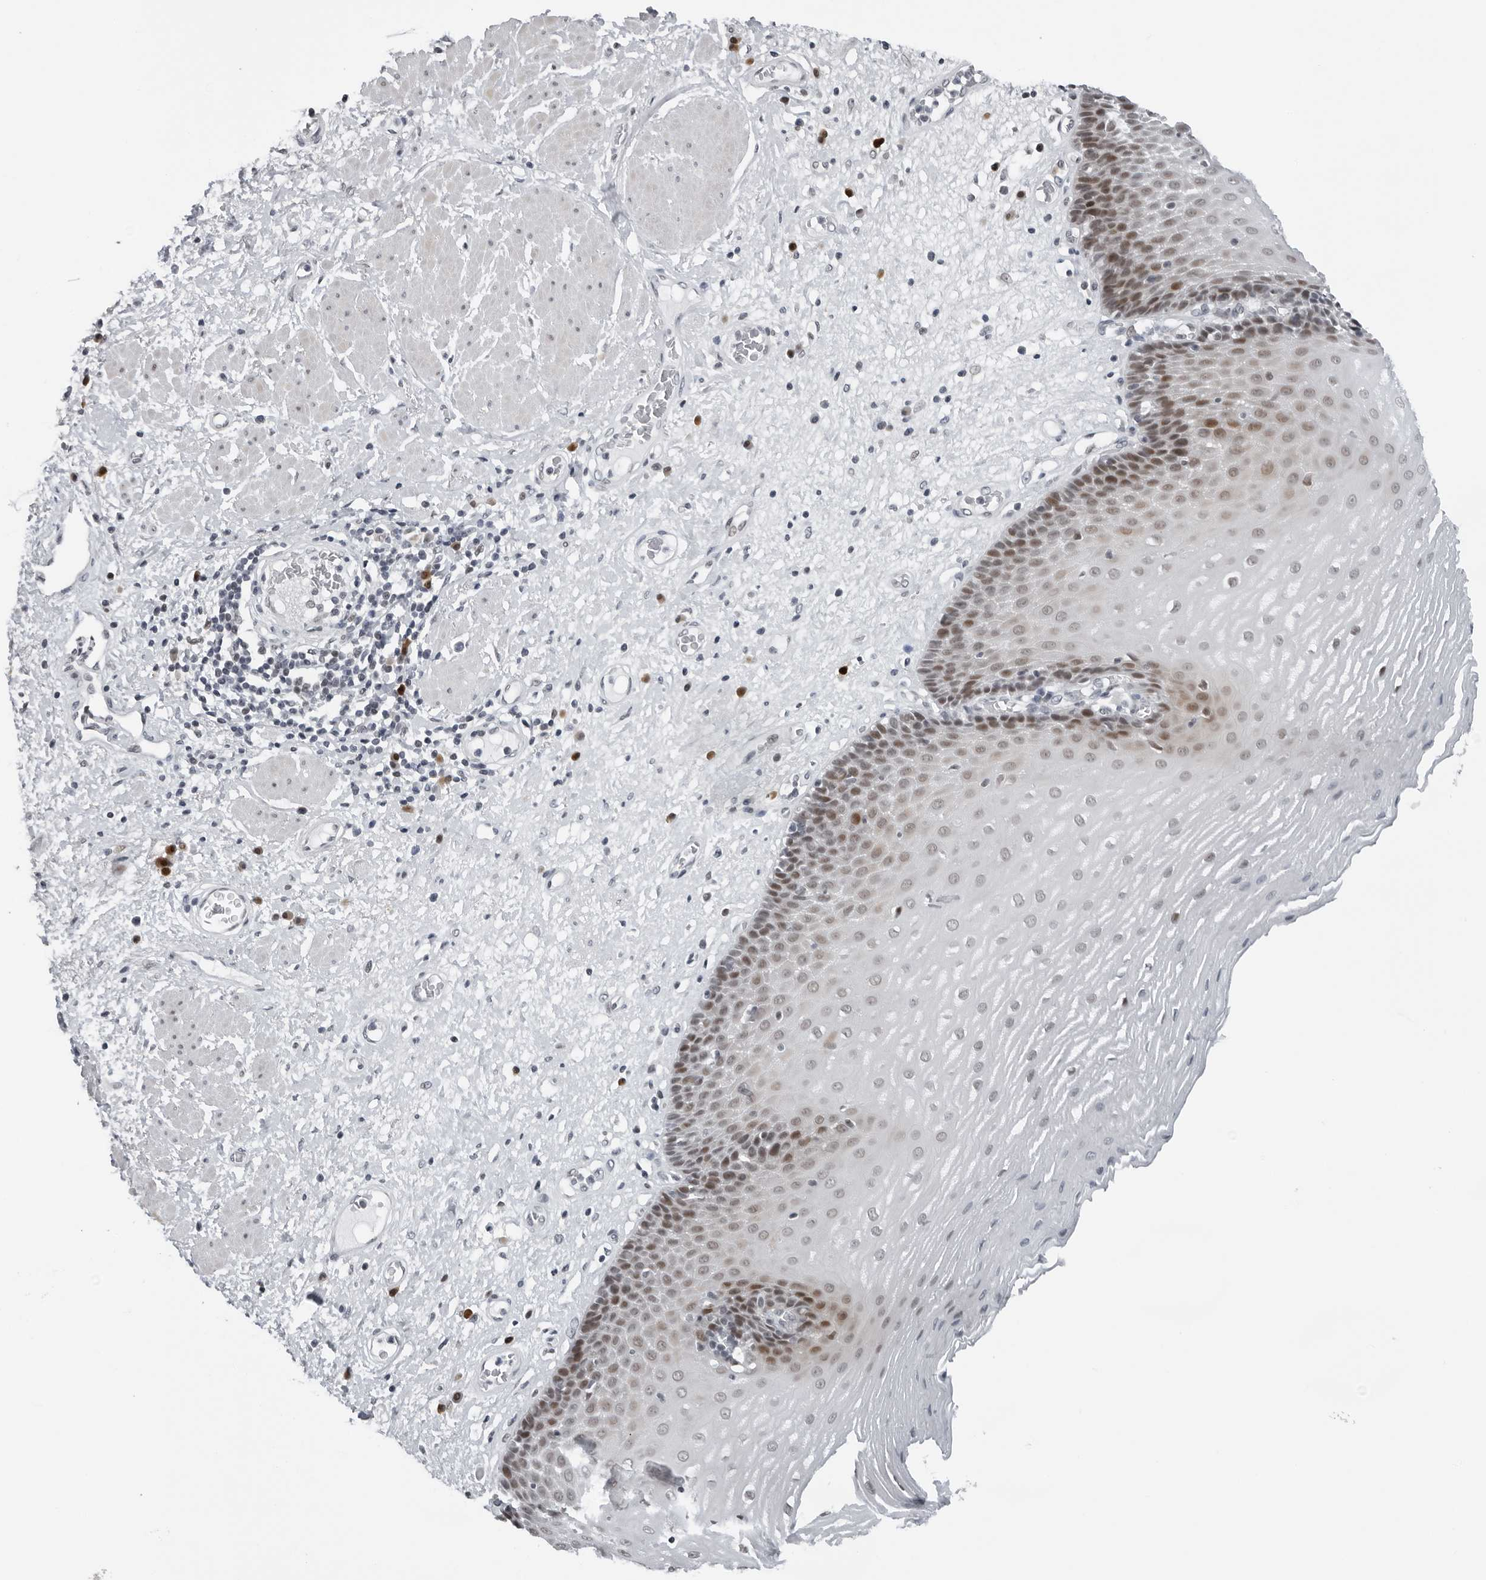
{"staining": {"intensity": "moderate", "quantity": "25%-75%", "location": "nuclear"}, "tissue": "esophagus", "cell_type": "Squamous epithelial cells", "image_type": "normal", "snomed": [{"axis": "morphology", "description": "Normal tissue, NOS"}, {"axis": "morphology", "description": "Adenocarcinoma, NOS"}, {"axis": "topography", "description": "Esophagus"}], "caption": "Normal esophagus displays moderate nuclear positivity in approximately 25%-75% of squamous epithelial cells.", "gene": "PPP1R42", "patient": {"sex": "male", "age": 62}}